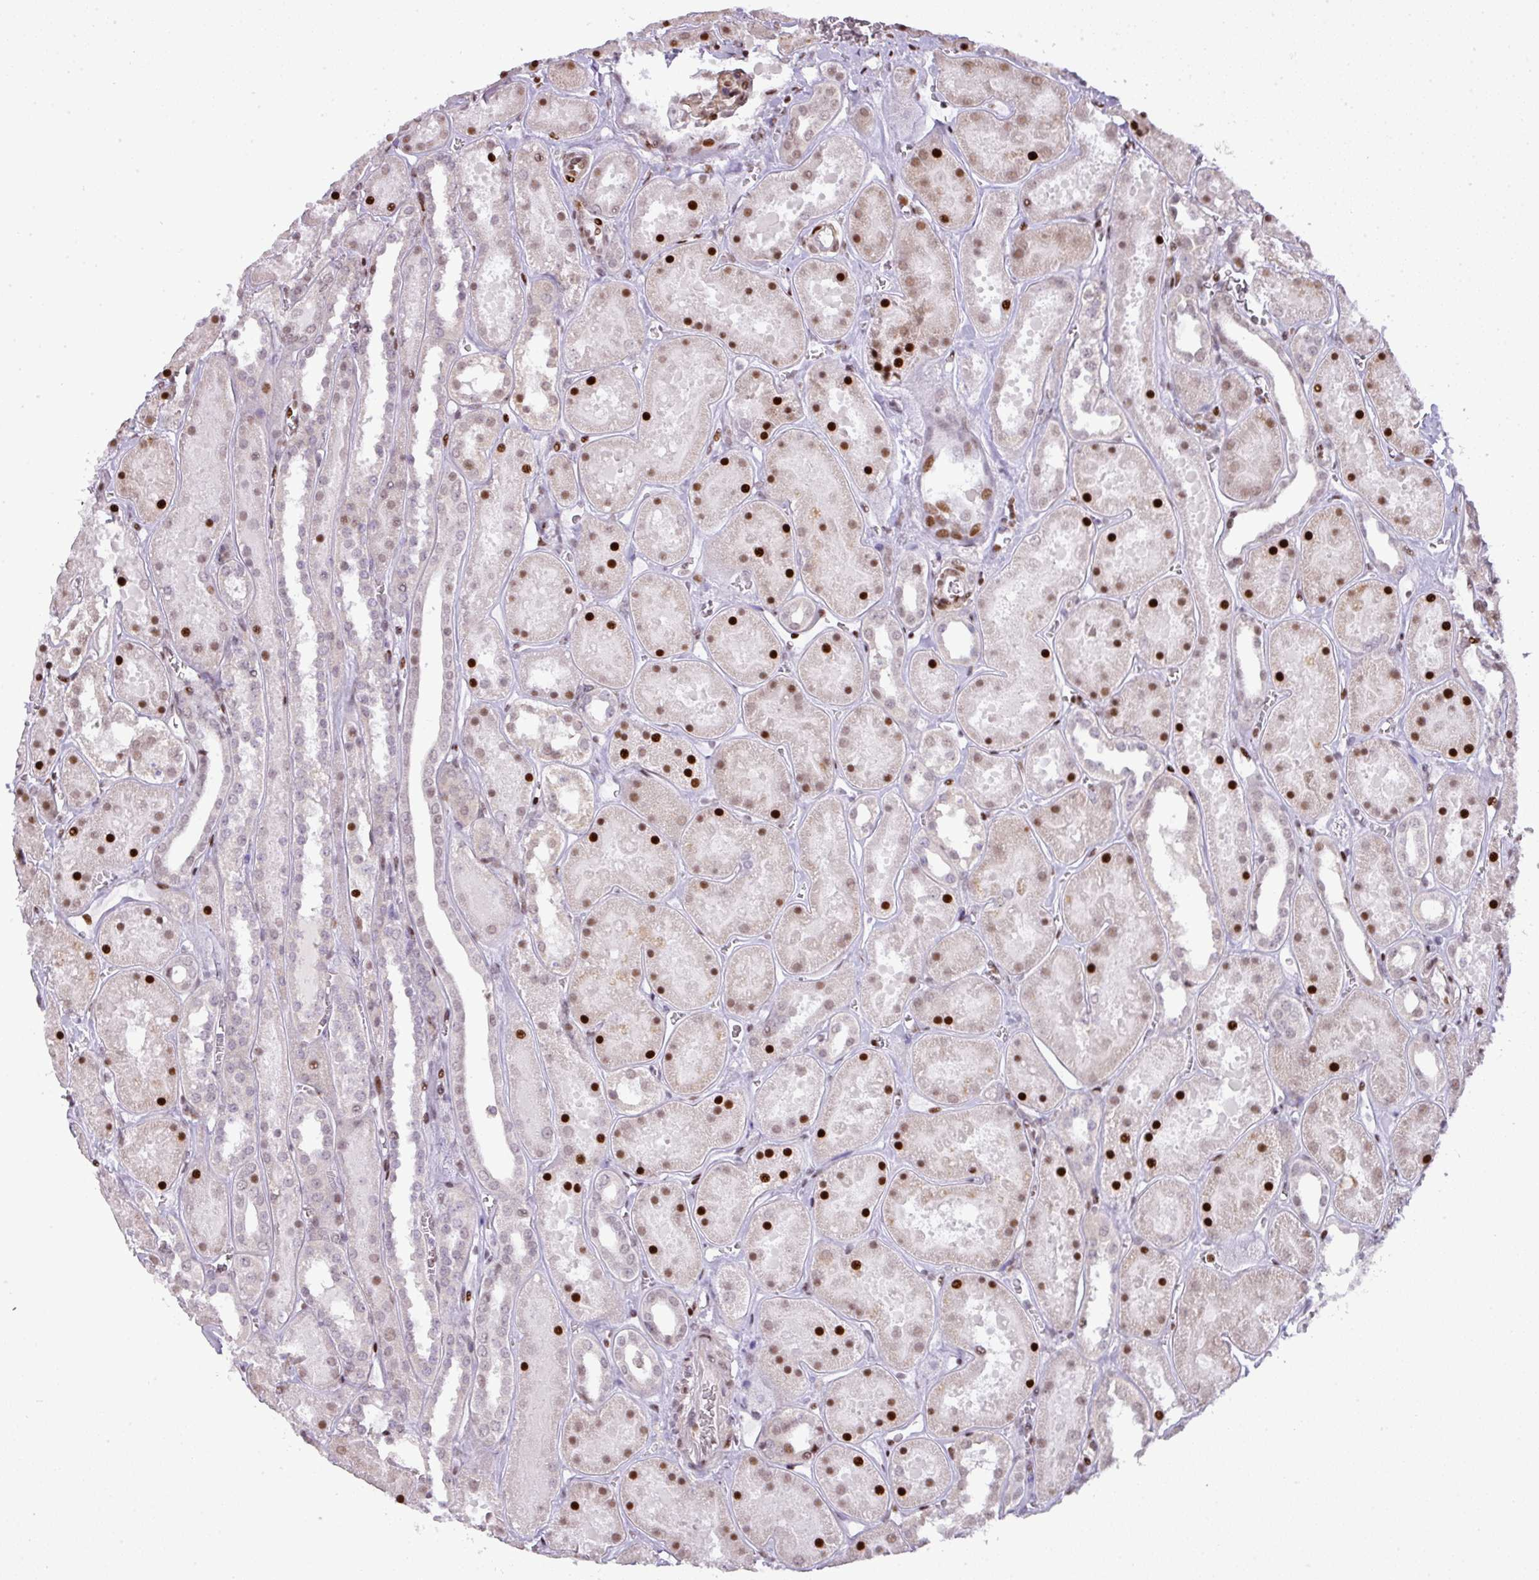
{"staining": {"intensity": "moderate", "quantity": "25%-75%", "location": "nuclear"}, "tissue": "kidney", "cell_type": "Cells in glomeruli", "image_type": "normal", "snomed": [{"axis": "morphology", "description": "Normal tissue, NOS"}, {"axis": "topography", "description": "Kidney"}], "caption": "Kidney stained with immunohistochemistry (IHC) exhibits moderate nuclear expression in about 25%-75% of cells in glomeruli. The protein is shown in brown color, while the nuclei are stained blue.", "gene": "MYSM1", "patient": {"sex": "female", "age": 41}}